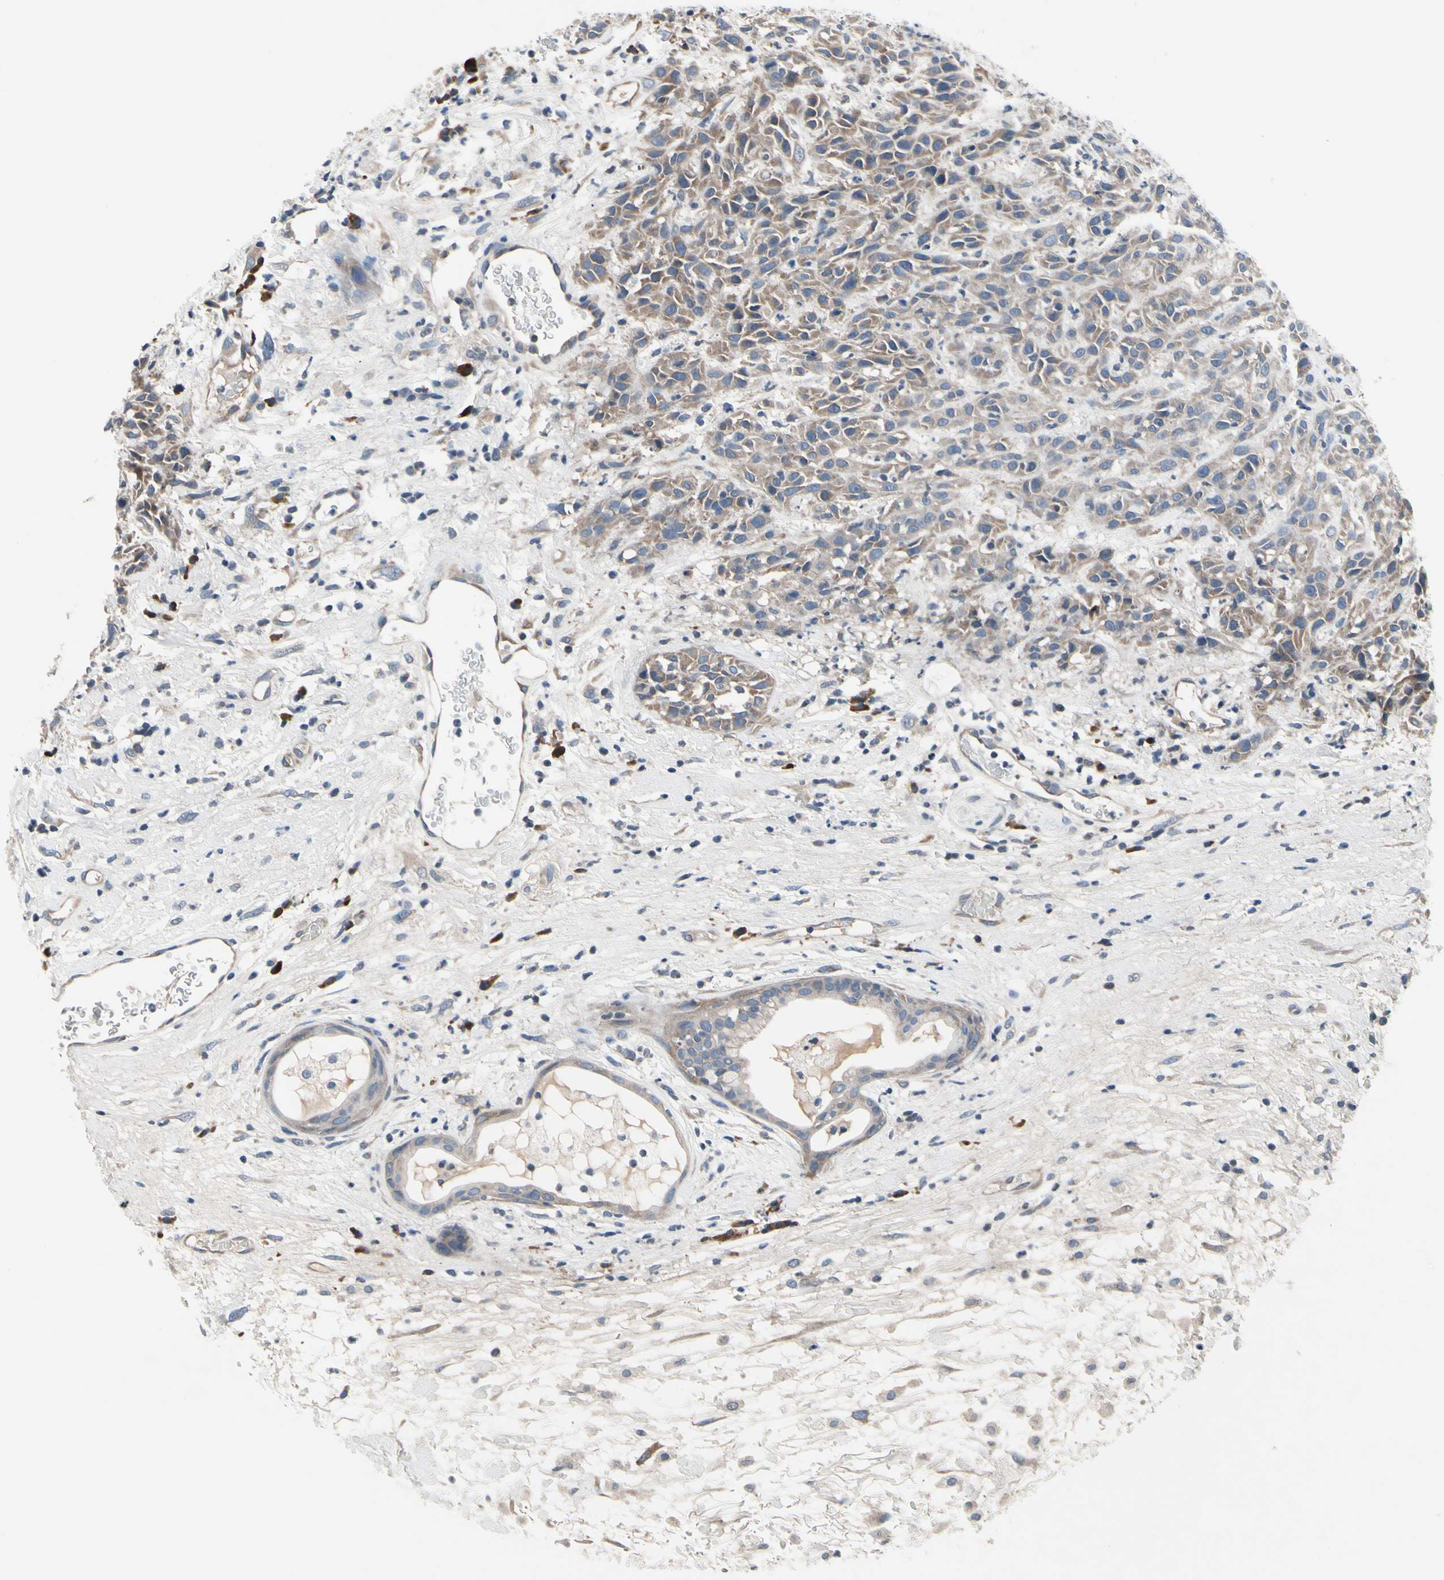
{"staining": {"intensity": "moderate", "quantity": ">75%", "location": "cytoplasmic/membranous"}, "tissue": "head and neck cancer", "cell_type": "Tumor cells", "image_type": "cancer", "snomed": [{"axis": "morphology", "description": "Normal tissue, NOS"}, {"axis": "morphology", "description": "Squamous cell carcinoma, NOS"}, {"axis": "topography", "description": "Cartilage tissue"}, {"axis": "topography", "description": "Head-Neck"}], "caption": "Squamous cell carcinoma (head and neck) stained with a brown dye exhibits moderate cytoplasmic/membranous positive staining in approximately >75% of tumor cells.", "gene": "SELENOK", "patient": {"sex": "male", "age": 62}}